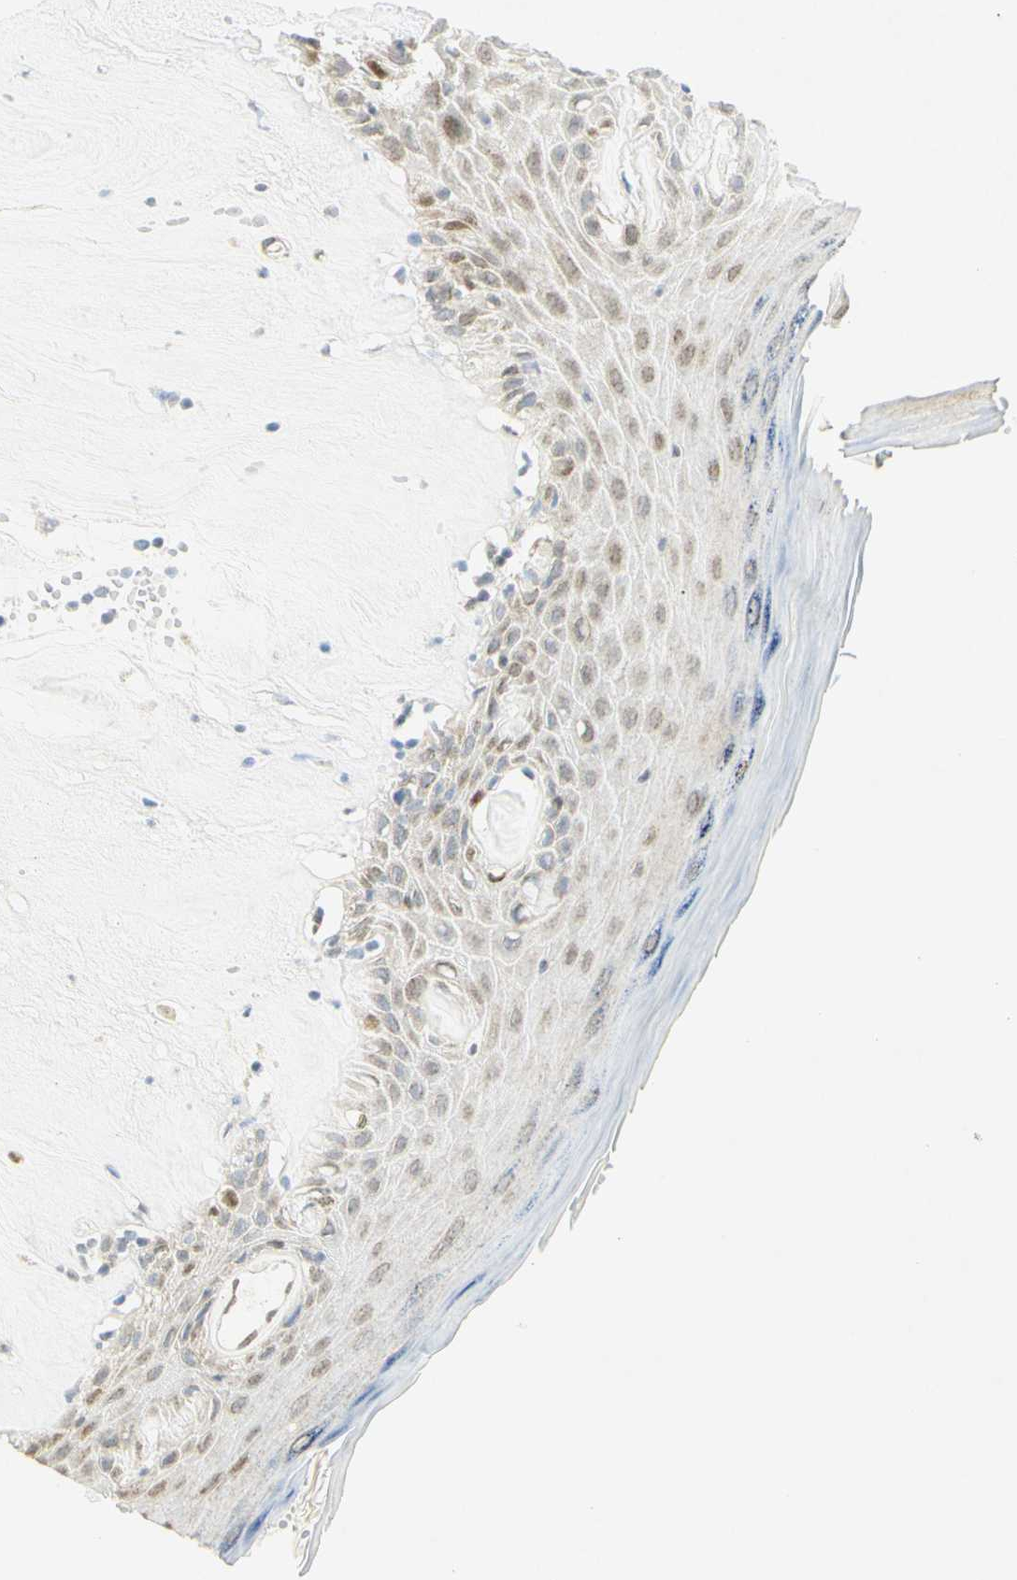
{"staining": {"intensity": "moderate", "quantity": "25%-75%", "location": "cytoplasmic/membranous,nuclear"}, "tissue": "skin", "cell_type": "Epidermal cells", "image_type": "normal", "snomed": [{"axis": "morphology", "description": "Normal tissue, NOS"}, {"axis": "morphology", "description": "Inflammation, NOS"}, {"axis": "topography", "description": "Vulva"}], "caption": "Moderate cytoplasmic/membranous,nuclear protein staining is appreciated in about 25%-75% of epidermal cells in skin. Immunohistochemistry stains the protein of interest in brown and the nuclei are stained blue.", "gene": "E2F1", "patient": {"sex": "female", "age": 84}}